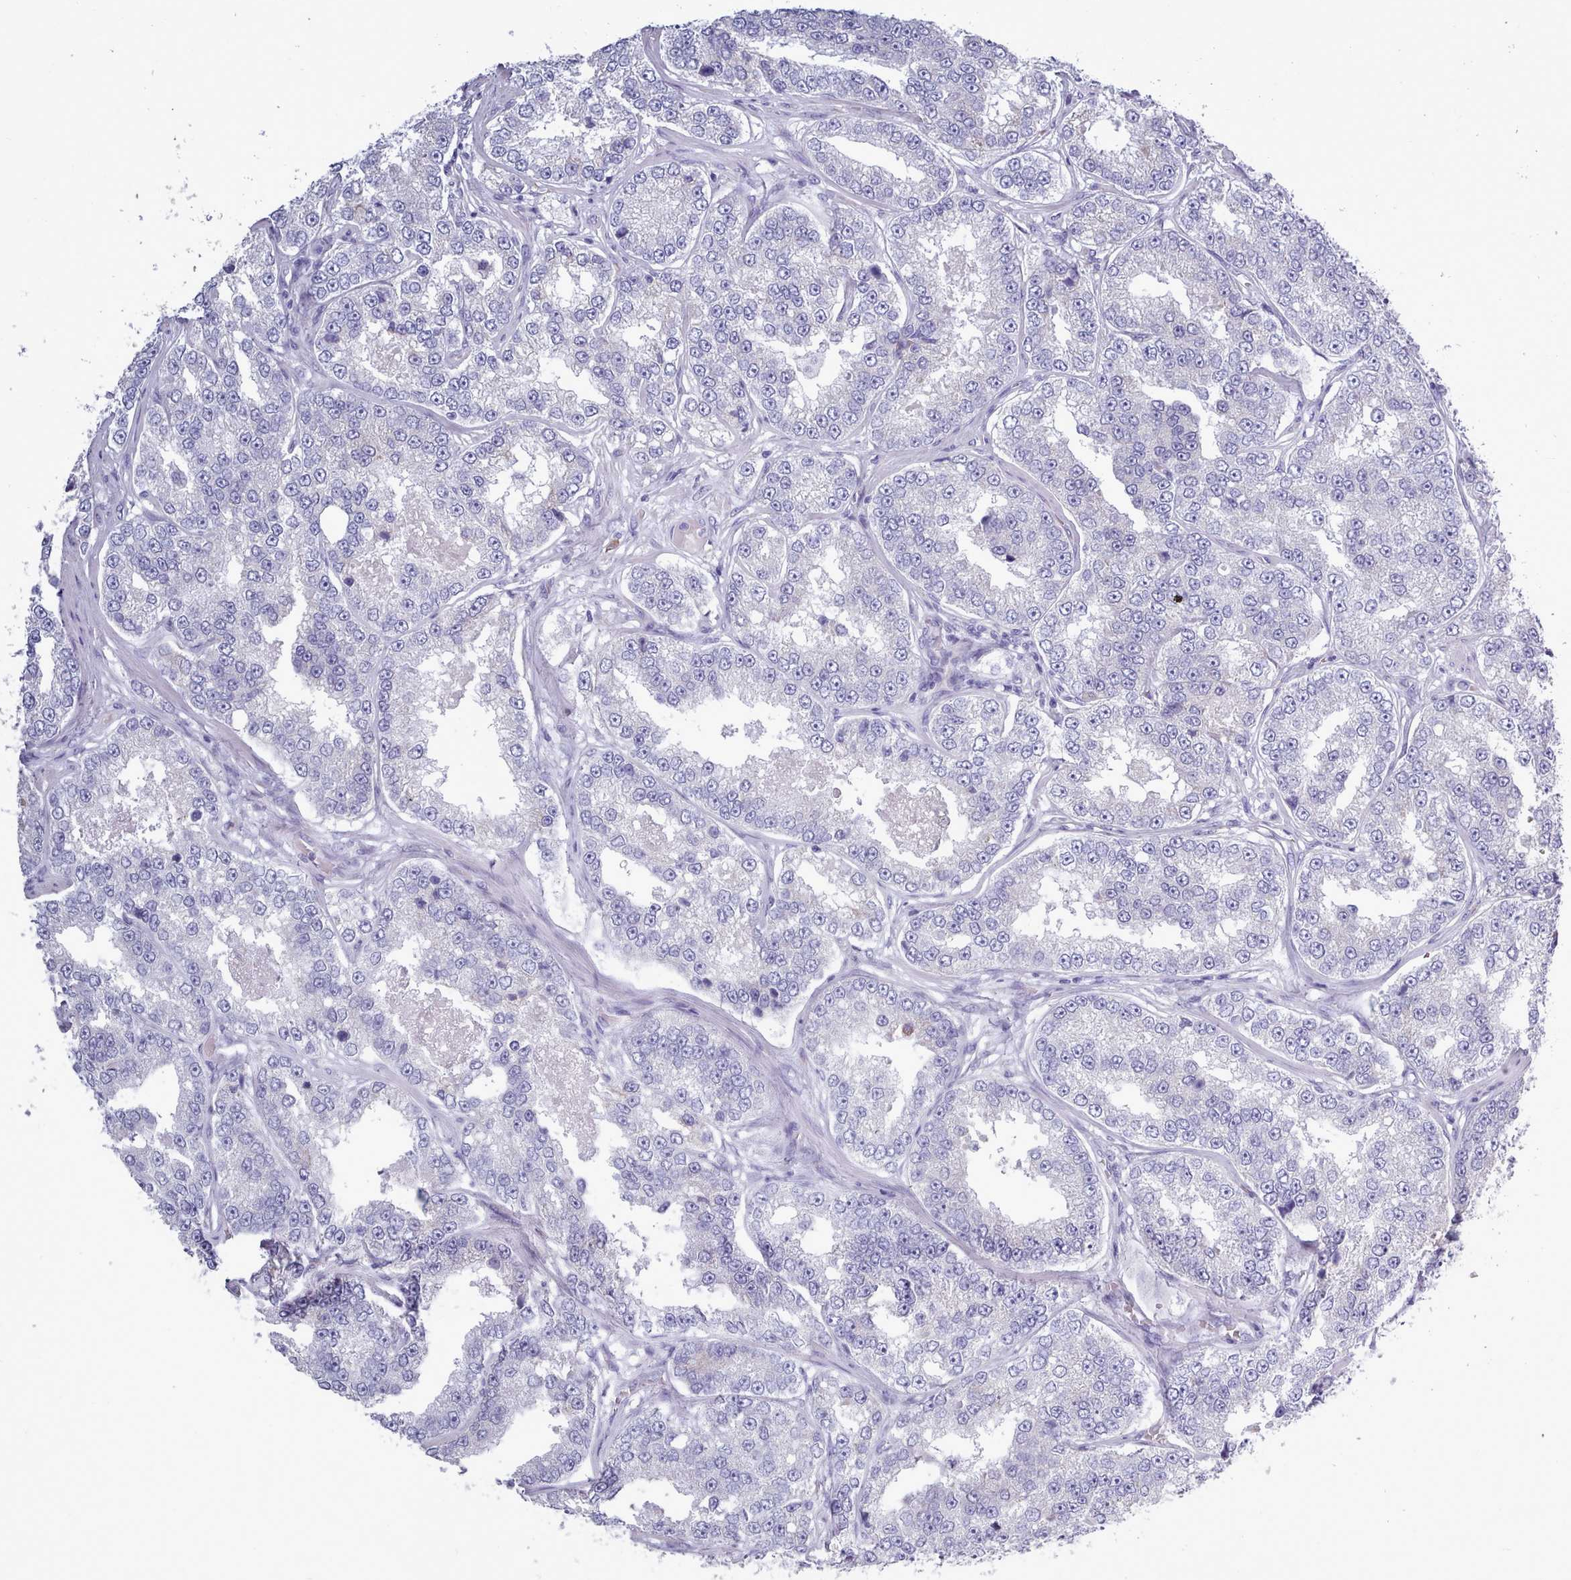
{"staining": {"intensity": "negative", "quantity": "none", "location": "none"}, "tissue": "prostate cancer", "cell_type": "Tumor cells", "image_type": "cancer", "snomed": [{"axis": "morphology", "description": "Normal tissue, NOS"}, {"axis": "morphology", "description": "Adenocarcinoma, High grade"}, {"axis": "topography", "description": "Prostate"}], "caption": "Immunohistochemistry micrograph of prostate cancer (adenocarcinoma (high-grade)) stained for a protein (brown), which displays no staining in tumor cells.", "gene": "XKR8", "patient": {"sex": "male", "age": 83}}